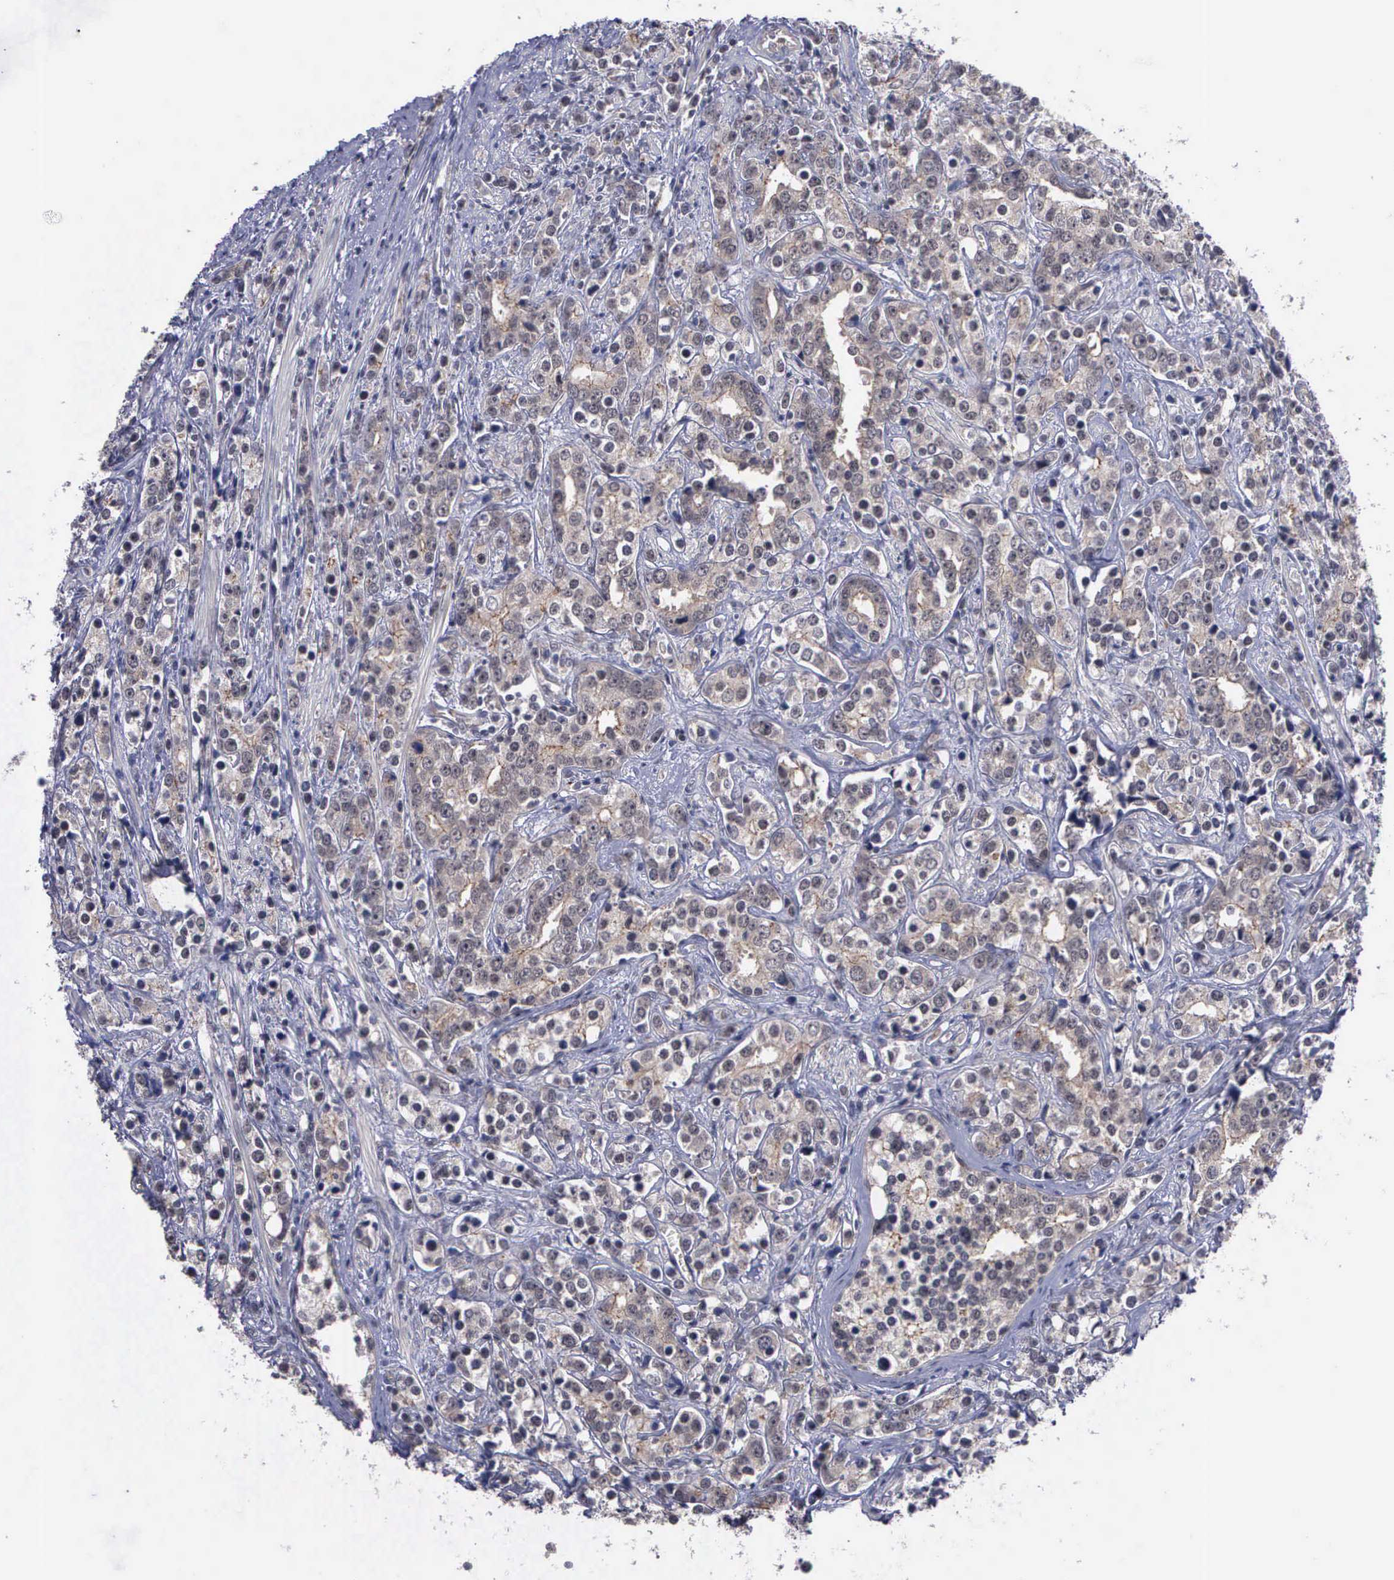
{"staining": {"intensity": "weak", "quantity": ">75%", "location": "cytoplasmic/membranous"}, "tissue": "prostate cancer", "cell_type": "Tumor cells", "image_type": "cancer", "snomed": [{"axis": "morphology", "description": "Adenocarcinoma, High grade"}, {"axis": "topography", "description": "Prostate"}], "caption": "This is an image of immunohistochemistry (IHC) staining of prostate cancer, which shows weak positivity in the cytoplasmic/membranous of tumor cells.", "gene": "MAP3K9", "patient": {"sex": "male", "age": 71}}